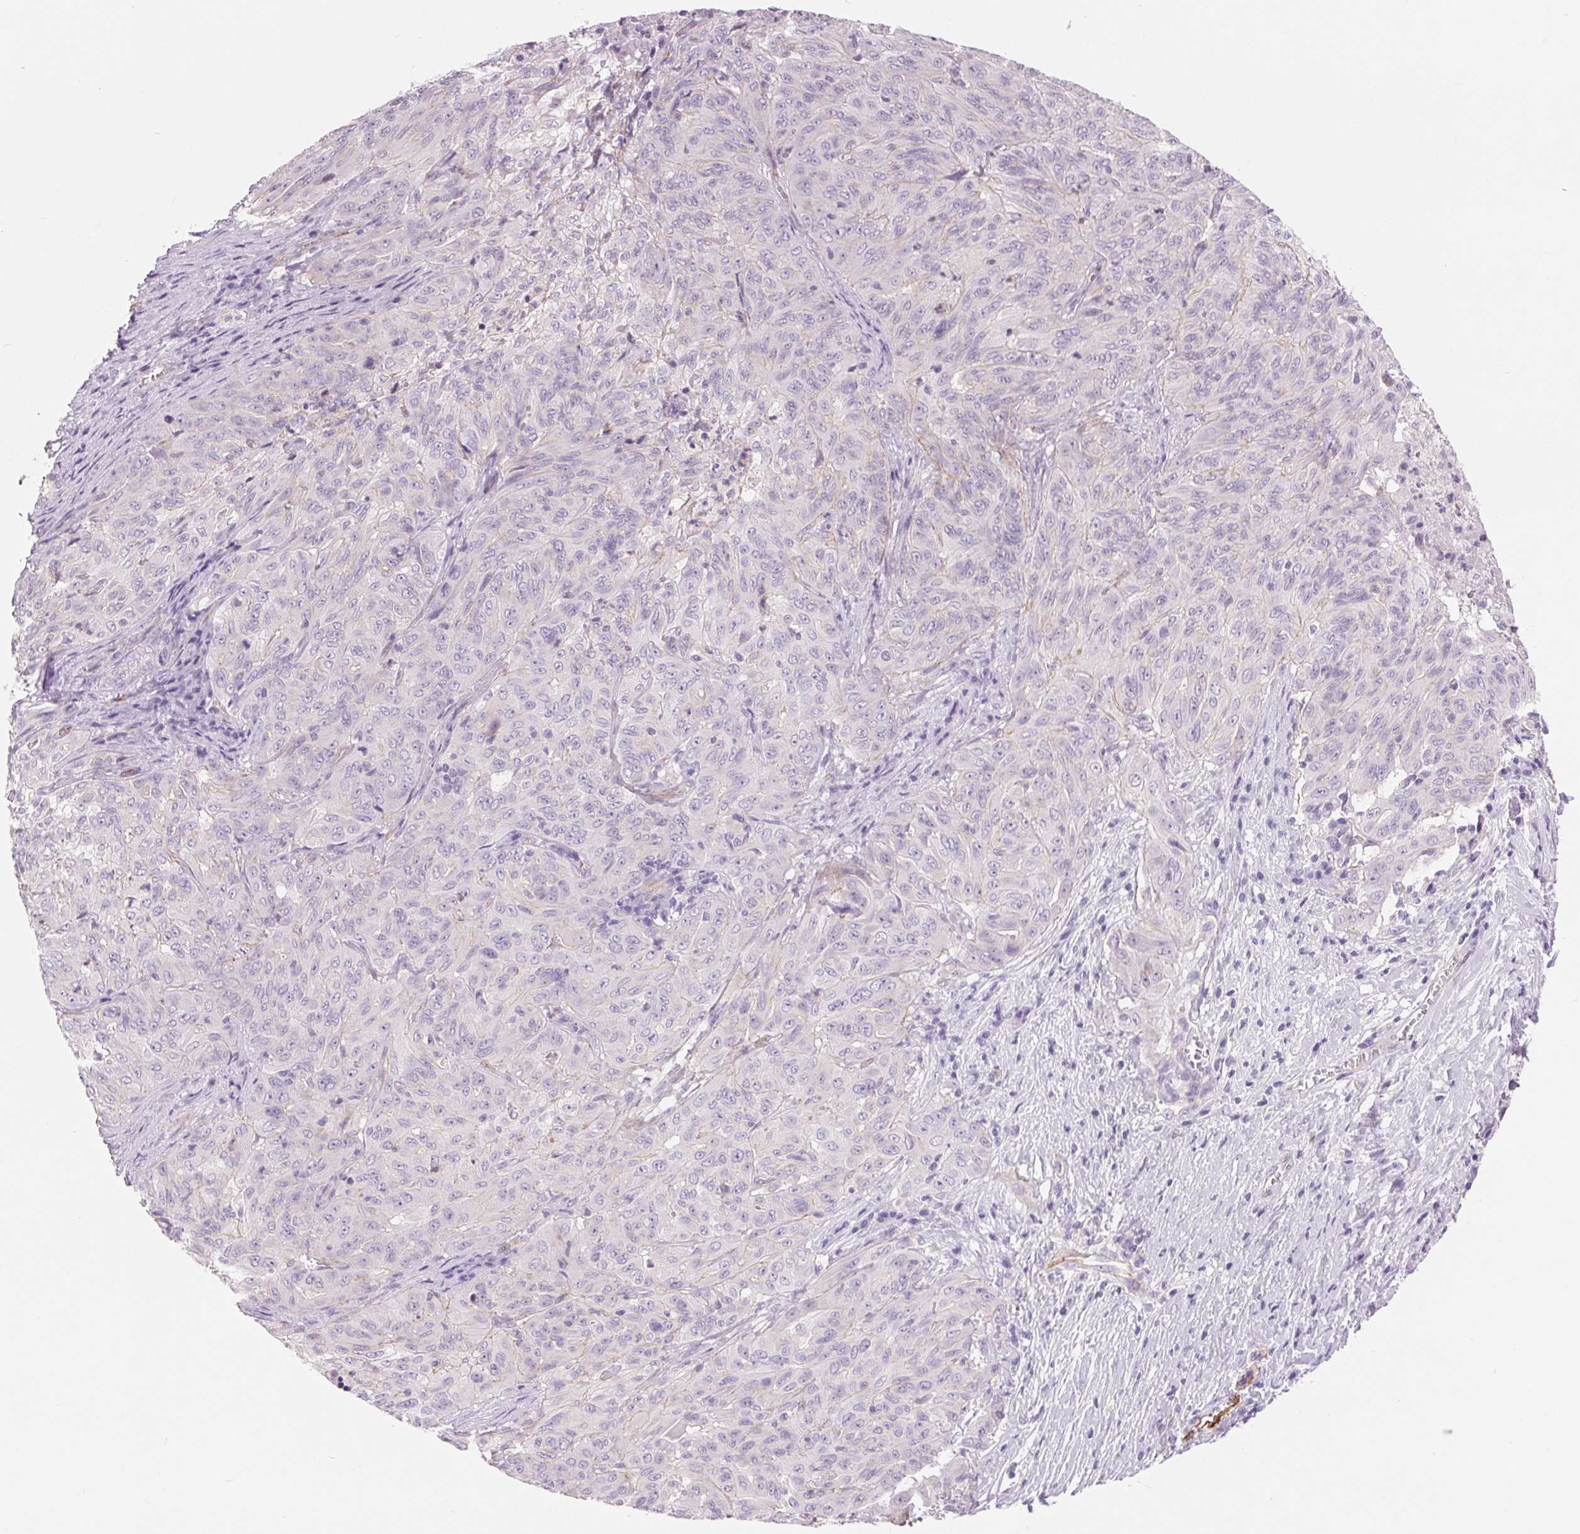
{"staining": {"intensity": "negative", "quantity": "none", "location": "none"}, "tissue": "pancreatic cancer", "cell_type": "Tumor cells", "image_type": "cancer", "snomed": [{"axis": "morphology", "description": "Adenocarcinoma, NOS"}, {"axis": "topography", "description": "Pancreas"}], "caption": "A high-resolution image shows immunohistochemistry staining of pancreatic cancer (adenocarcinoma), which demonstrates no significant positivity in tumor cells.", "gene": "DIXDC1", "patient": {"sex": "male", "age": 63}}